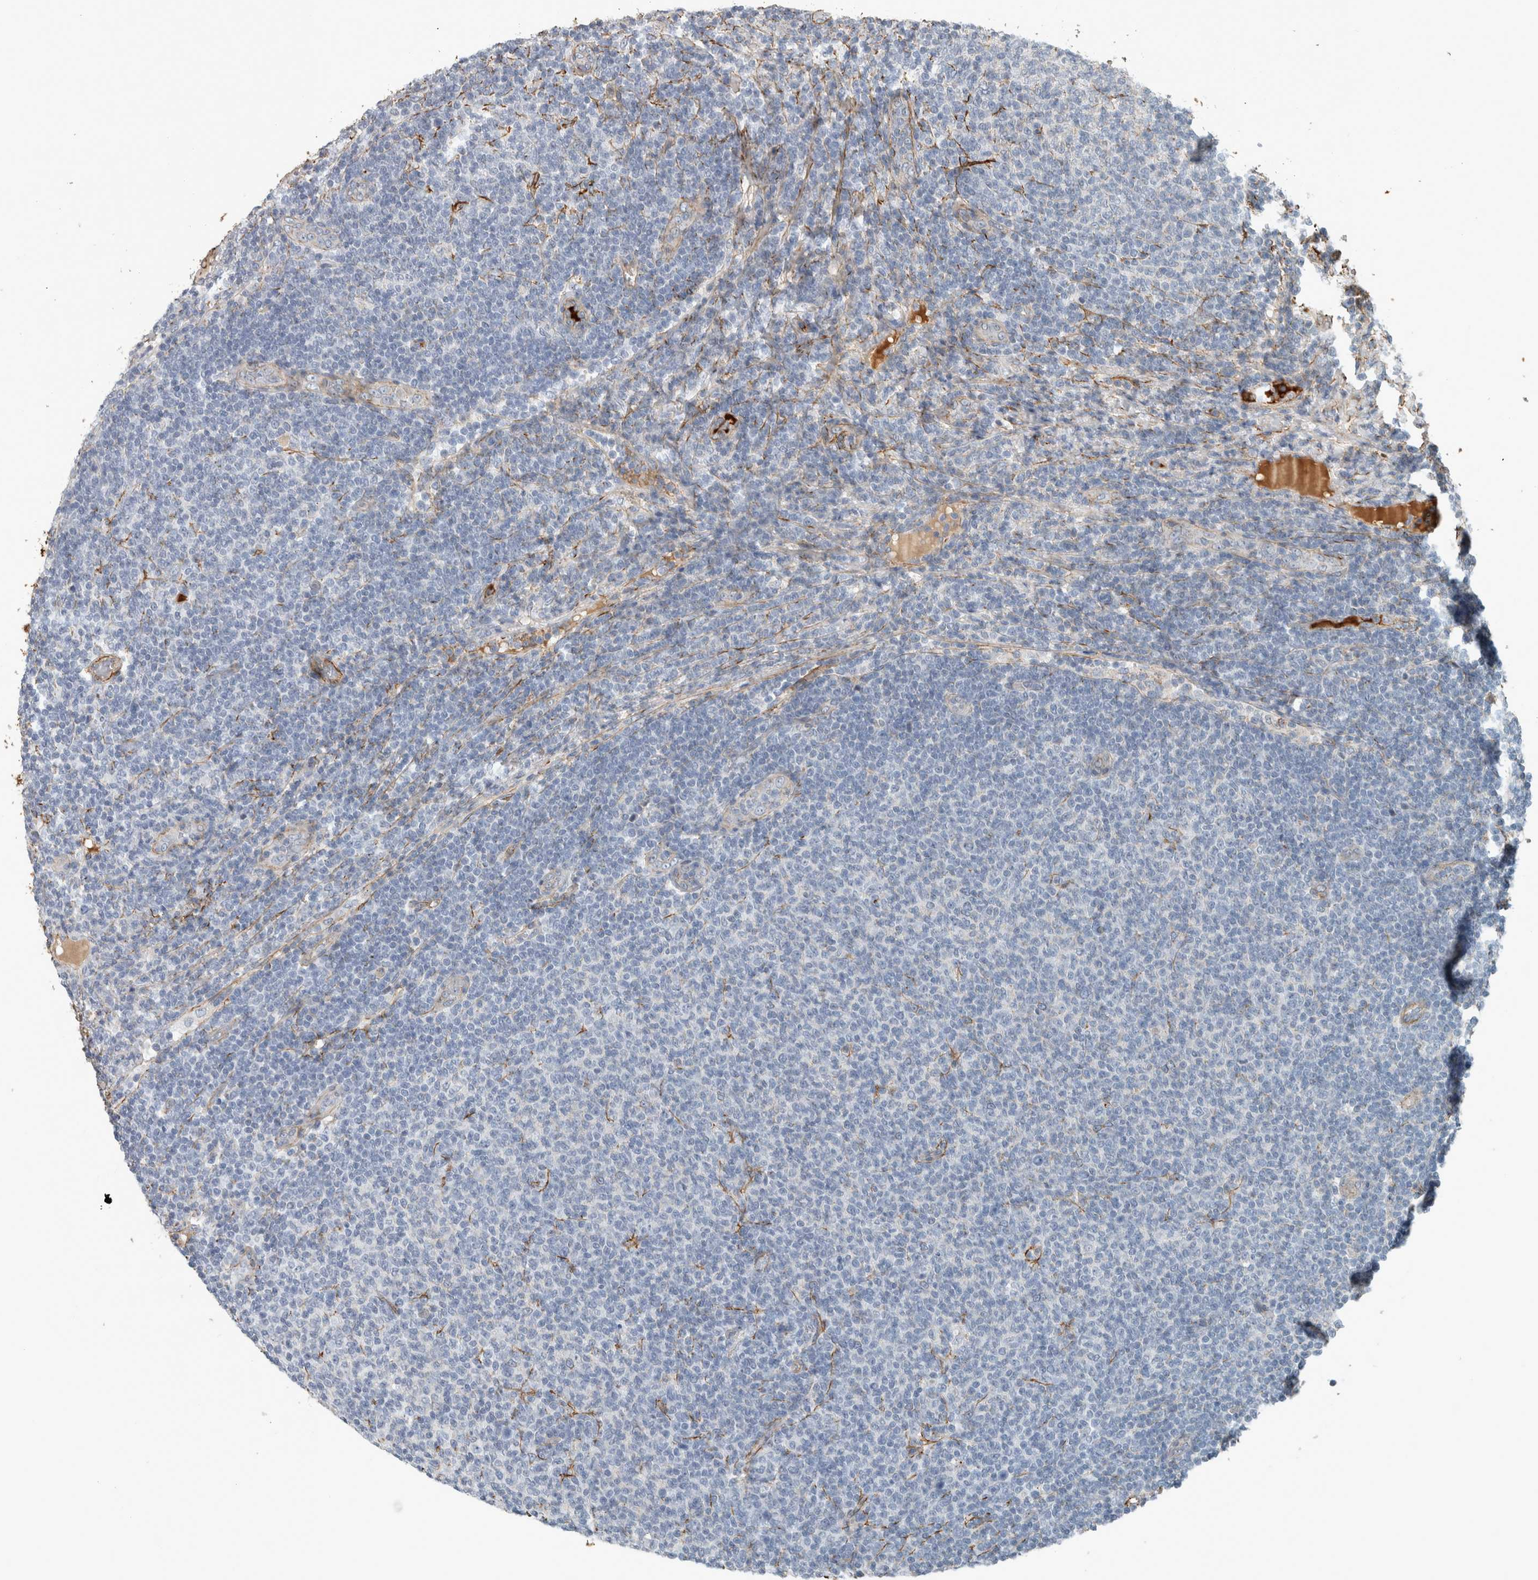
{"staining": {"intensity": "negative", "quantity": "none", "location": "none"}, "tissue": "lymphoma", "cell_type": "Tumor cells", "image_type": "cancer", "snomed": [{"axis": "morphology", "description": "Malignant lymphoma, non-Hodgkin's type, Low grade"}, {"axis": "topography", "description": "Lymph node"}], "caption": "There is no significant positivity in tumor cells of lymphoma. Brightfield microscopy of immunohistochemistry stained with DAB (brown) and hematoxylin (blue), captured at high magnification.", "gene": "FN1", "patient": {"sex": "male", "age": 66}}